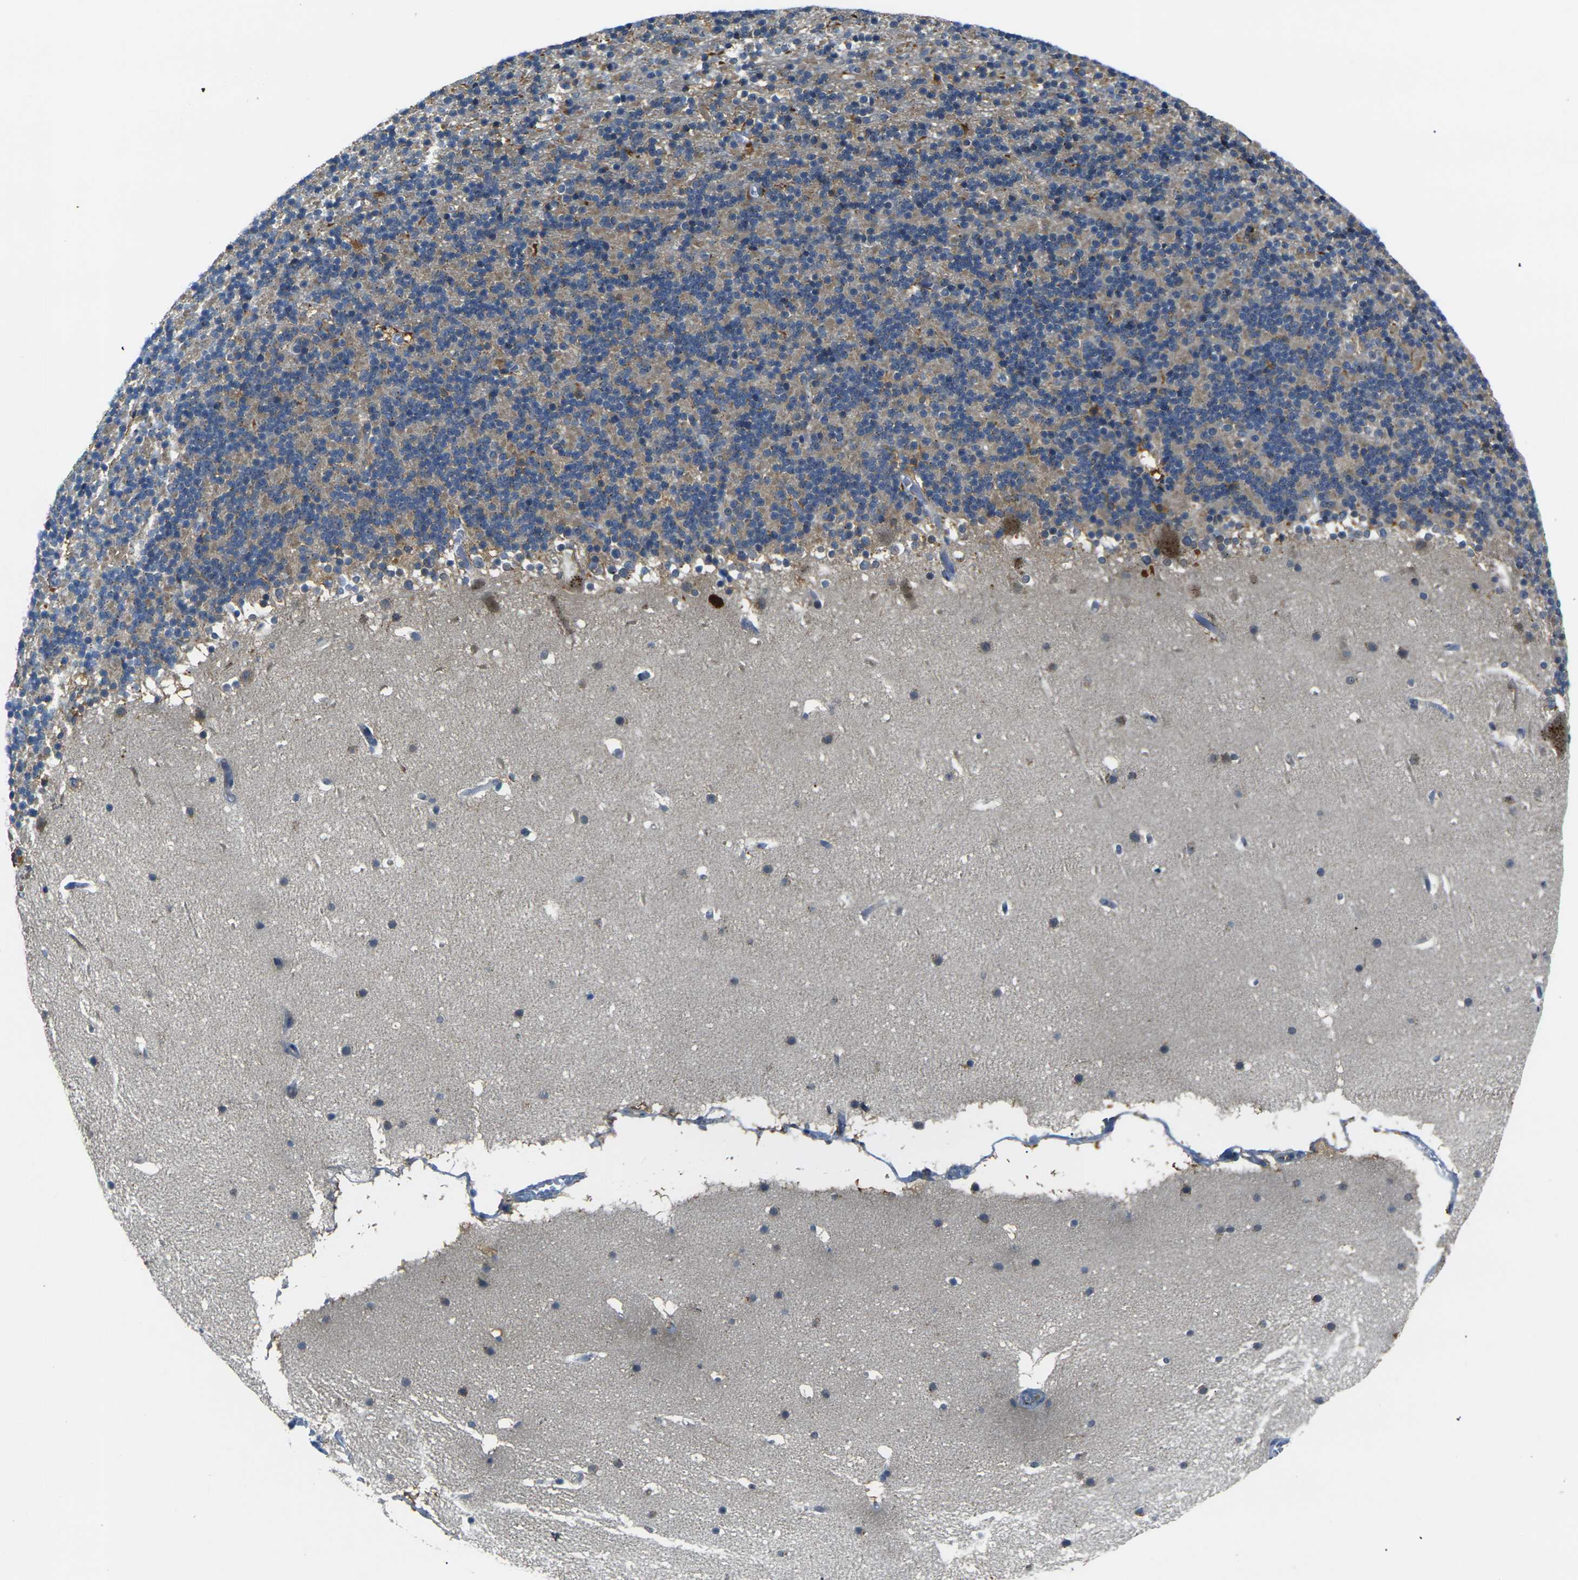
{"staining": {"intensity": "moderate", "quantity": ">75%", "location": "cytoplasmic/membranous"}, "tissue": "cerebellum", "cell_type": "Cells in granular layer", "image_type": "normal", "snomed": [{"axis": "morphology", "description": "Normal tissue, NOS"}, {"axis": "topography", "description": "Cerebellum"}], "caption": "Protein staining of normal cerebellum demonstrates moderate cytoplasmic/membranous staining in approximately >75% of cells in granular layer.", "gene": "PIGL", "patient": {"sex": "male", "age": 45}}